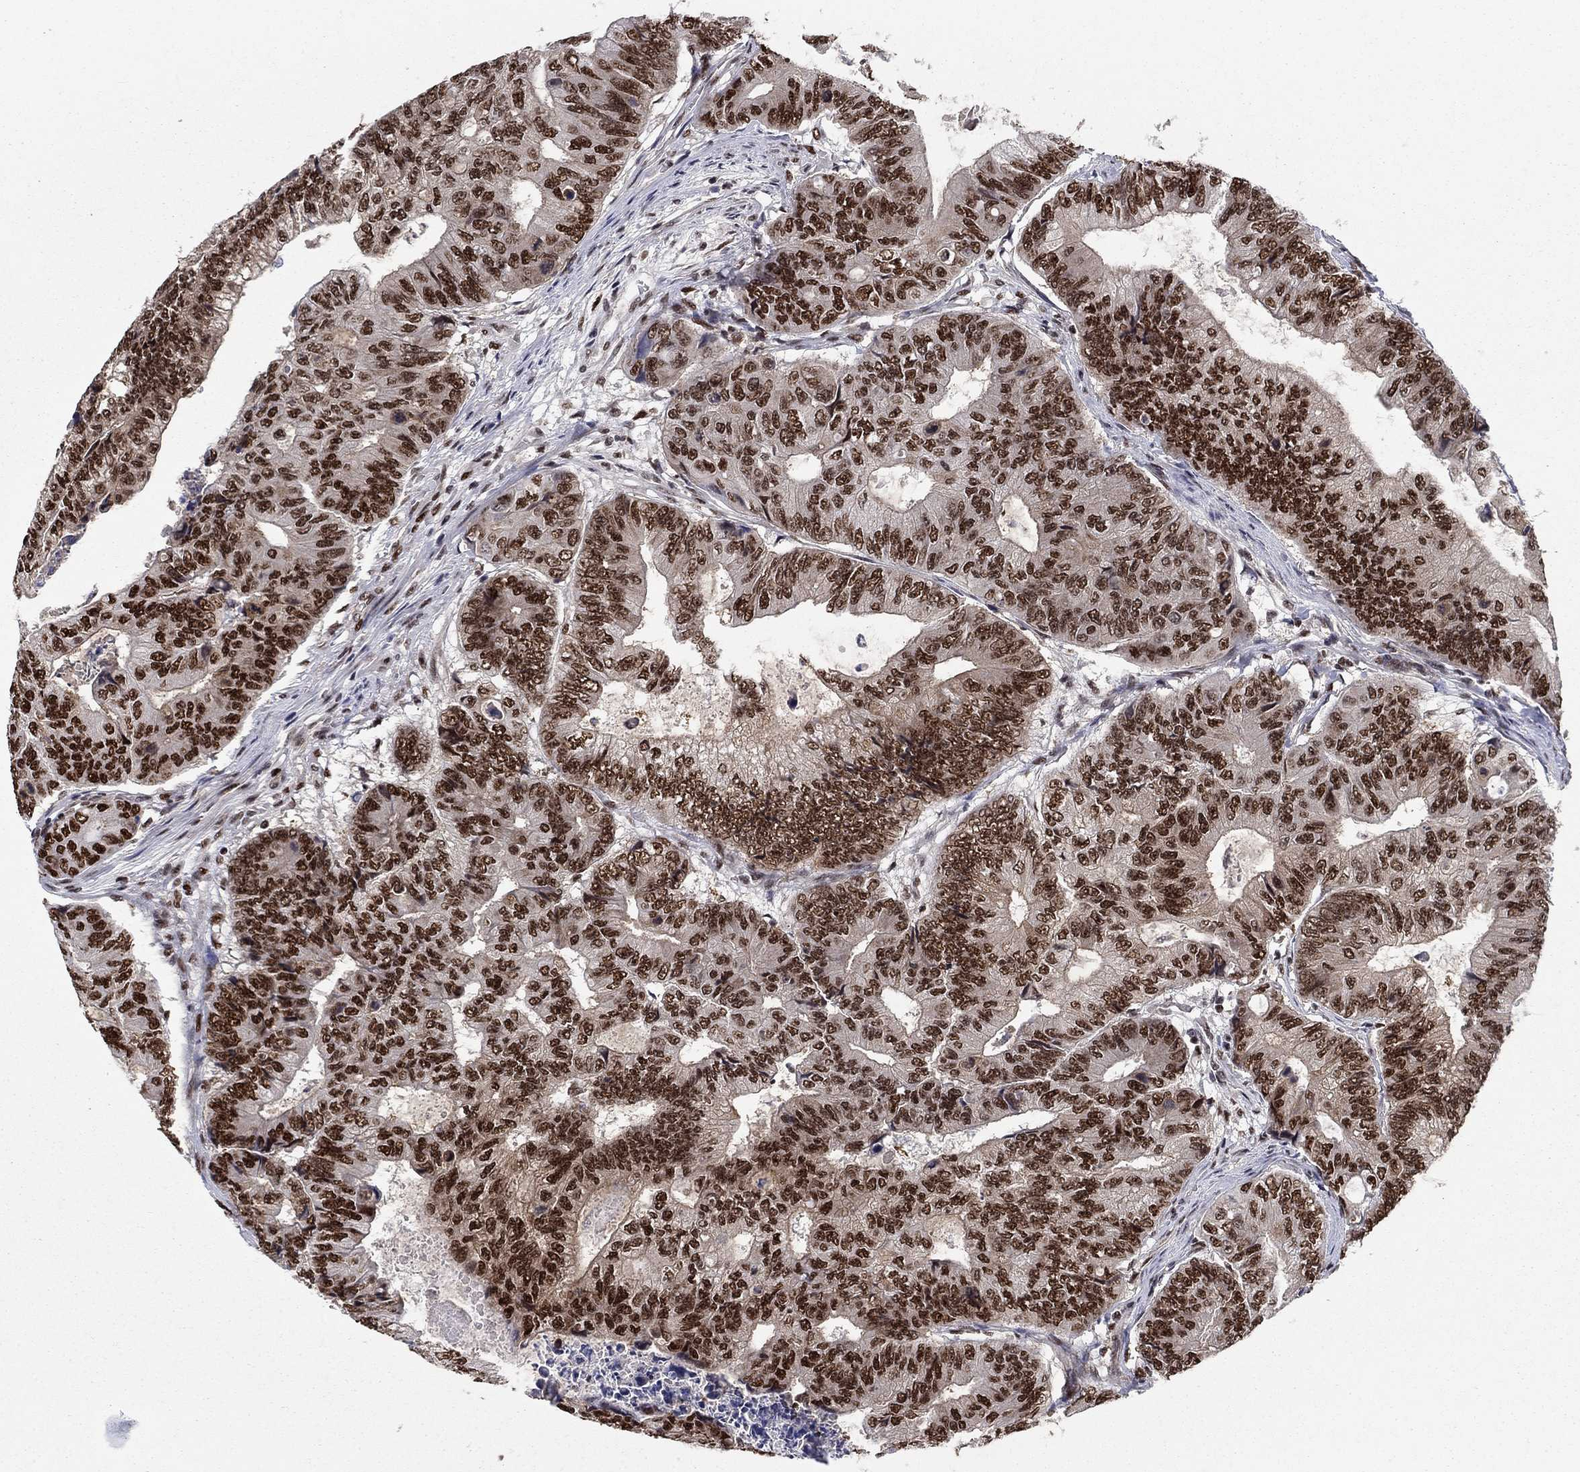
{"staining": {"intensity": "strong", "quantity": ">75%", "location": "nuclear"}, "tissue": "colorectal cancer", "cell_type": "Tumor cells", "image_type": "cancer", "snomed": [{"axis": "morphology", "description": "Adenocarcinoma, NOS"}, {"axis": "topography", "description": "Colon"}], "caption": "Brown immunohistochemical staining in human colorectal adenocarcinoma exhibits strong nuclear positivity in about >75% of tumor cells.", "gene": "RPRD1B", "patient": {"sex": "female", "age": 48}}